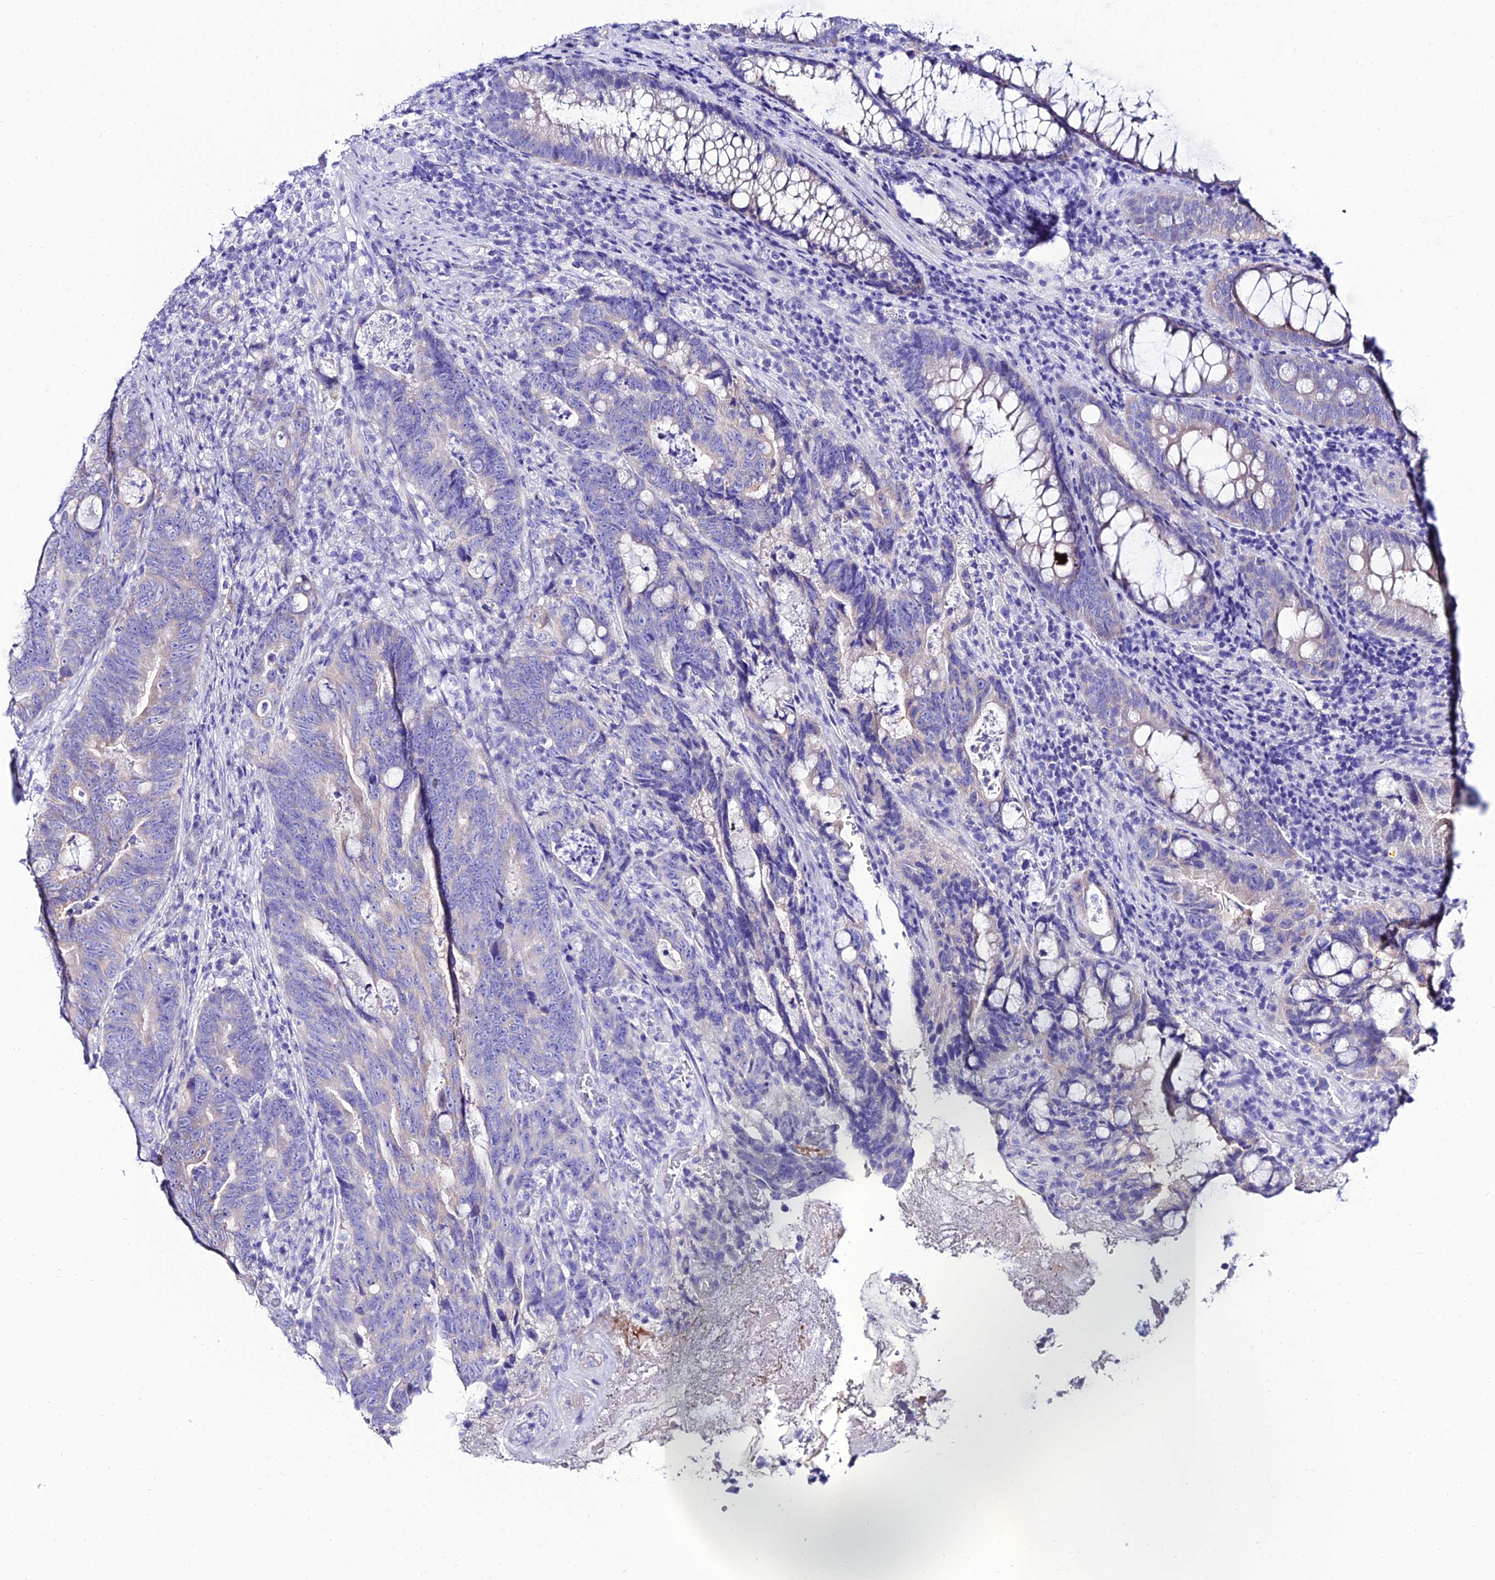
{"staining": {"intensity": "negative", "quantity": "none", "location": "none"}, "tissue": "colorectal cancer", "cell_type": "Tumor cells", "image_type": "cancer", "snomed": [{"axis": "morphology", "description": "Adenocarcinoma, NOS"}, {"axis": "topography", "description": "Colon"}], "caption": "This is an immunohistochemistry micrograph of adenocarcinoma (colorectal). There is no staining in tumor cells.", "gene": "OR4D5", "patient": {"sex": "female", "age": 82}}